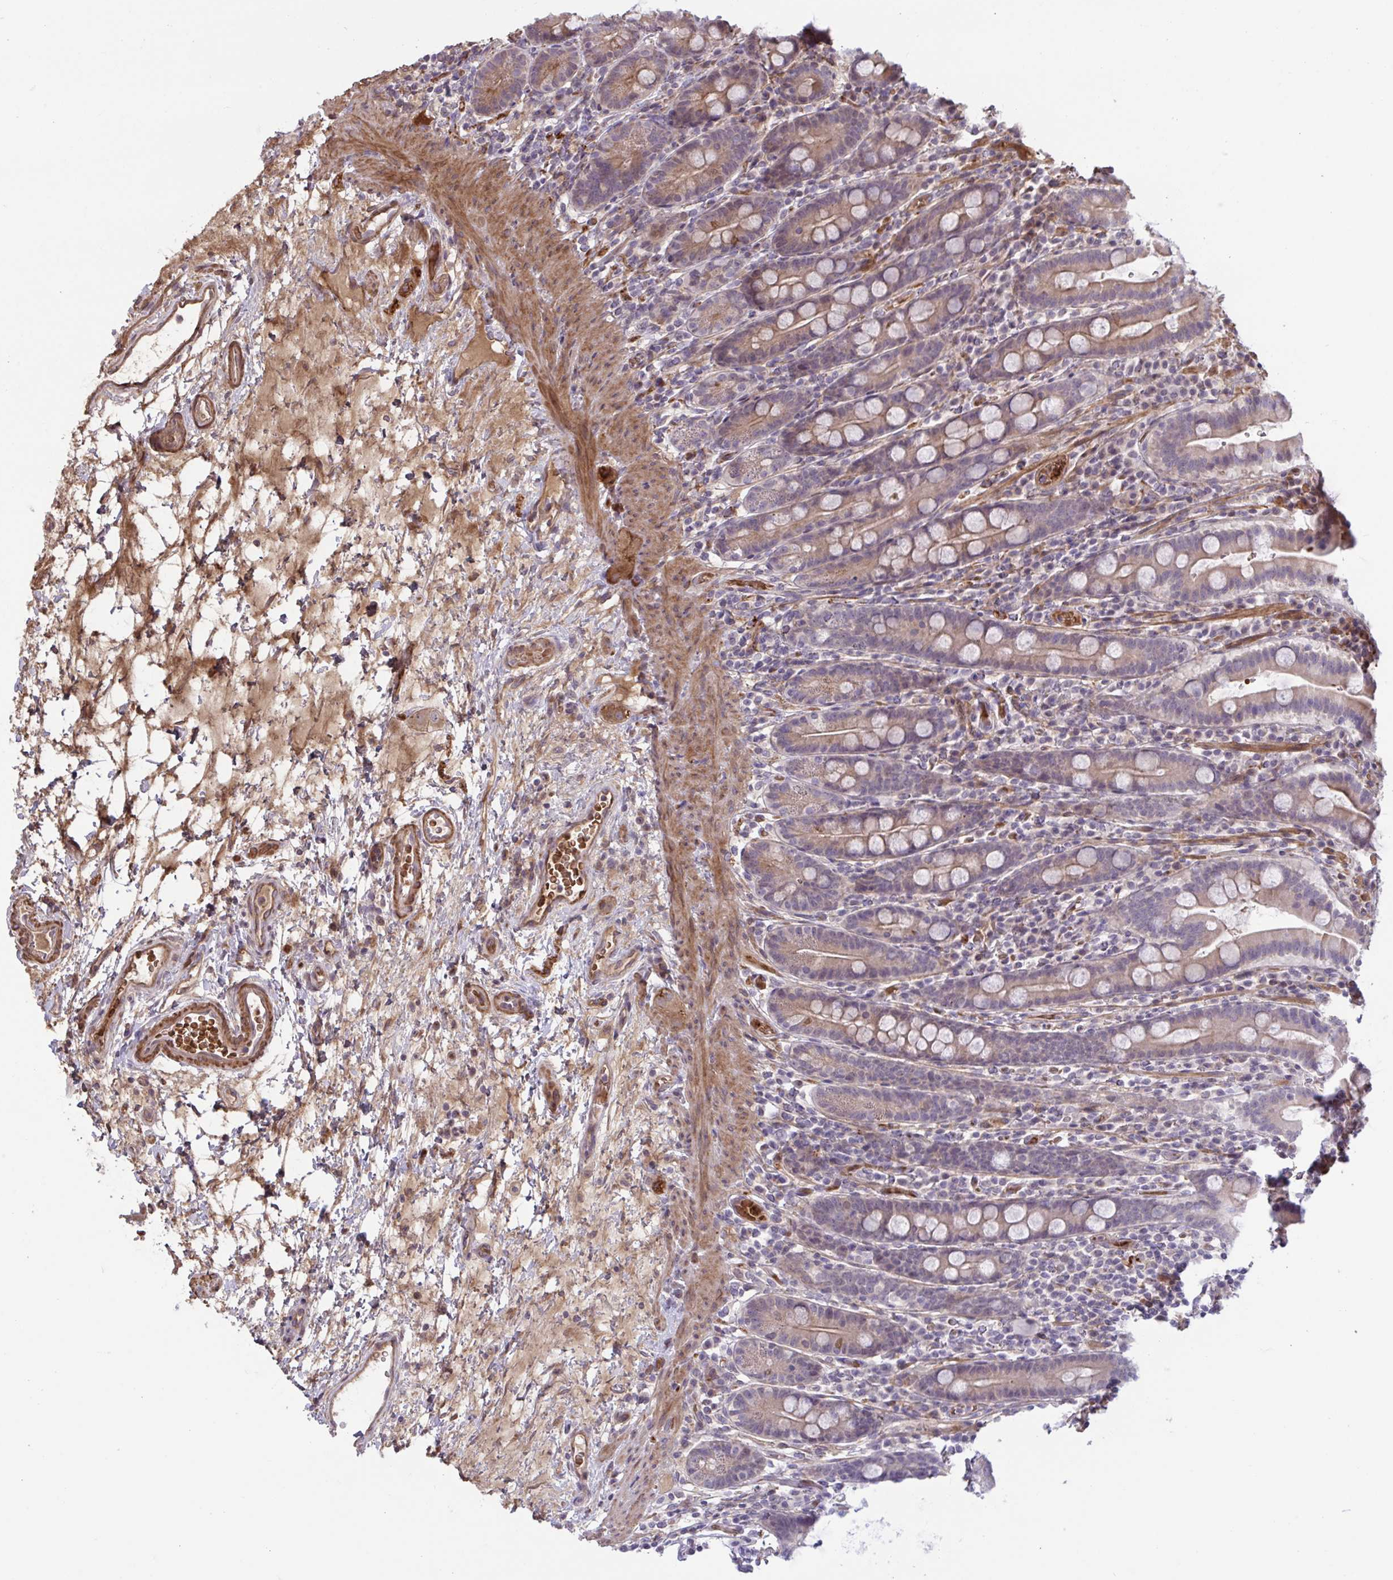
{"staining": {"intensity": "weak", "quantity": "25%-75%", "location": "cytoplasmic/membranous"}, "tissue": "small intestine", "cell_type": "Glandular cells", "image_type": "normal", "snomed": [{"axis": "morphology", "description": "Normal tissue, NOS"}, {"axis": "topography", "description": "Small intestine"}], "caption": "Immunohistochemical staining of normal human small intestine exhibits 25%-75% levels of weak cytoplasmic/membranous protein positivity in approximately 25%-75% of glandular cells.", "gene": "IL1R1", "patient": {"sex": "male", "age": 26}}